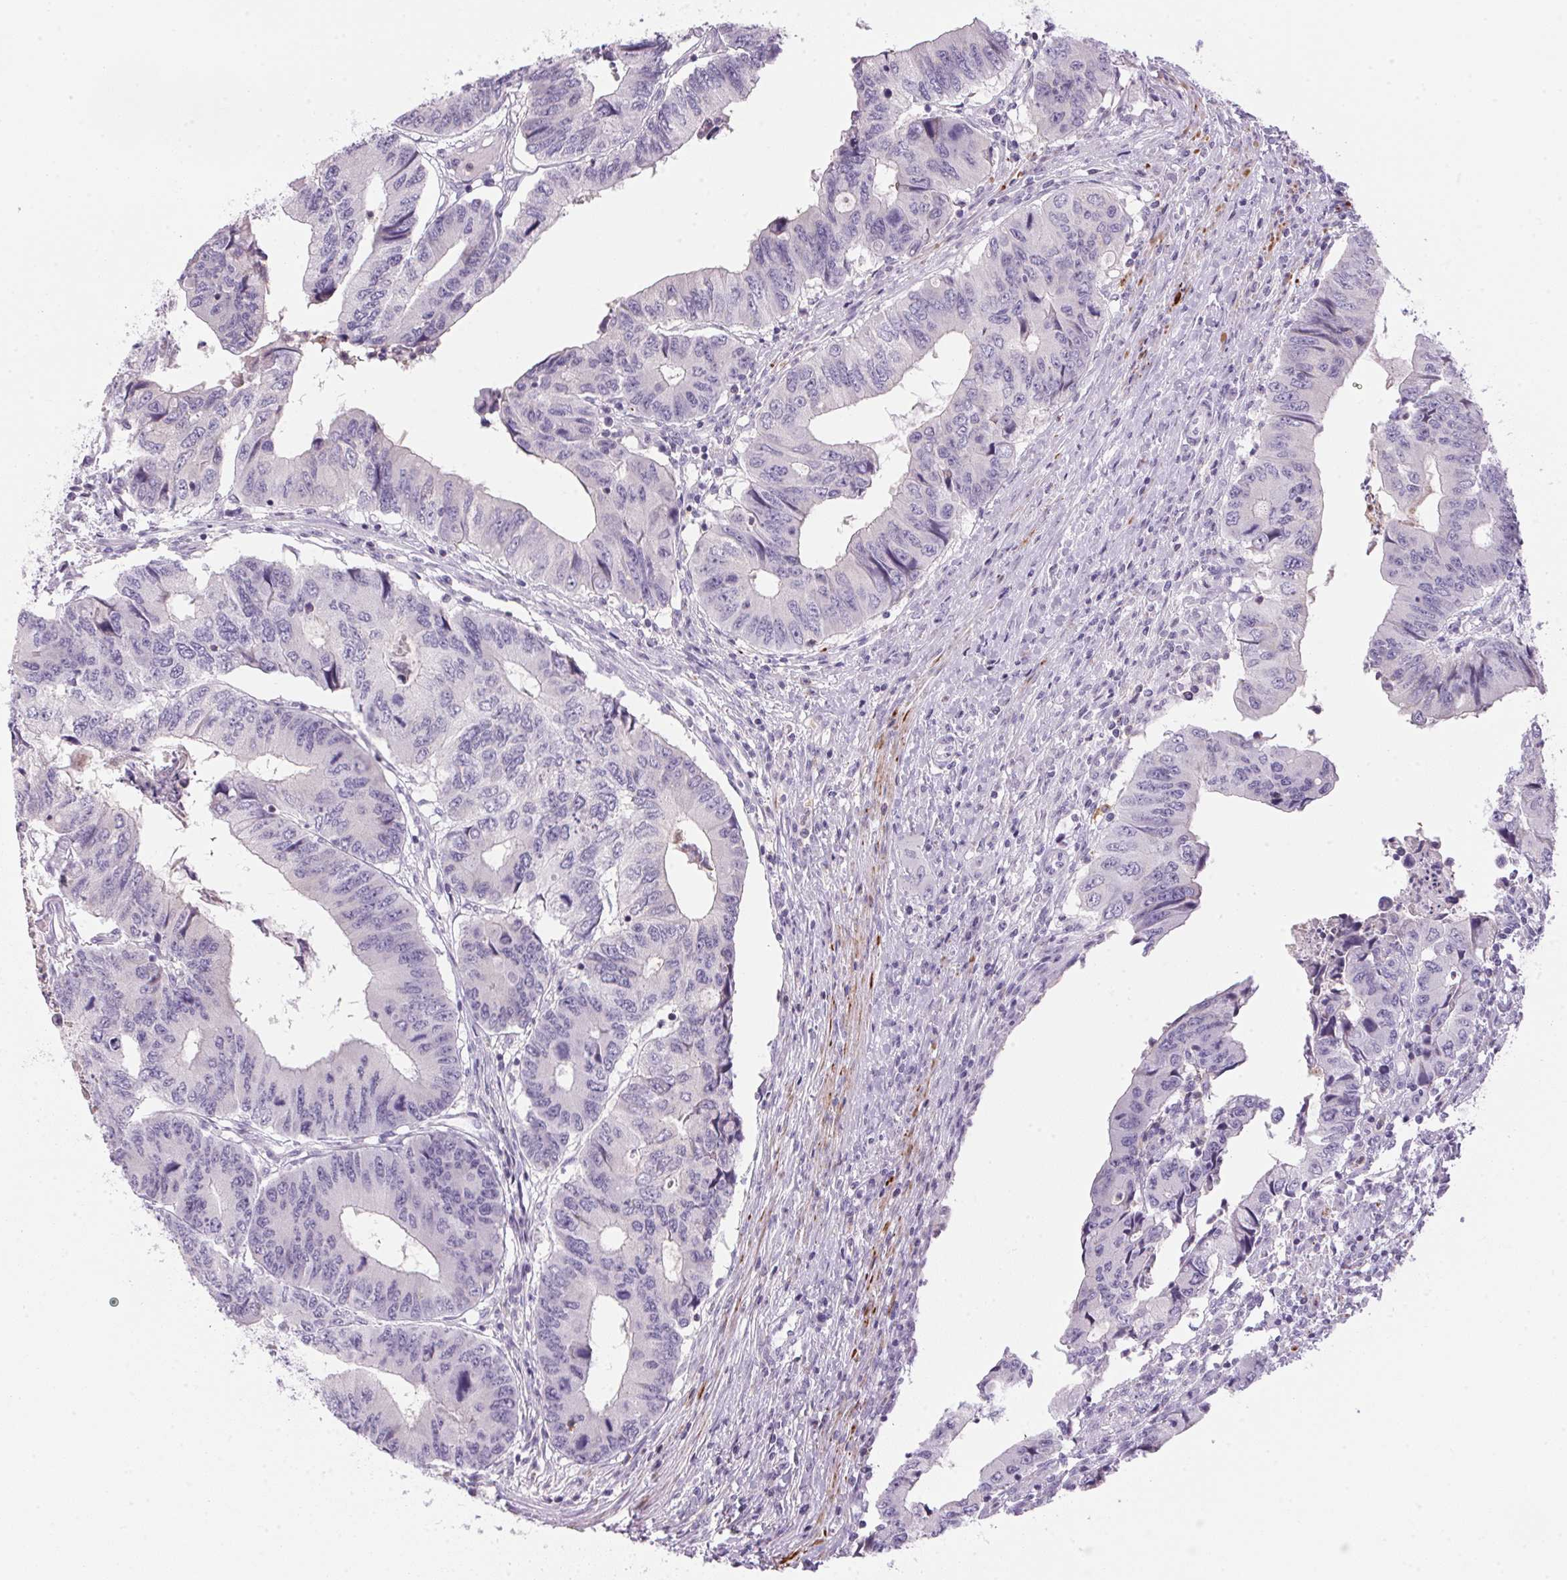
{"staining": {"intensity": "negative", "quantity": "none", "location": "none"}, "tissue": "colorectal cancer", "cell_type": "Tumor cells", "image_type": "cancer", "snomed": [{"axis": "morphology", "description": "Adenocarcinoma, NOS"}, {"axis": "topography", "description": "Colon"}], "caption": "Colorectal cancer (adenocarcinoma) was stained to show a protein in brown. There is no significant positivity in tumor cells.", "gene": "ECPAS", "patient": {"sex": "male", "age": 53}}